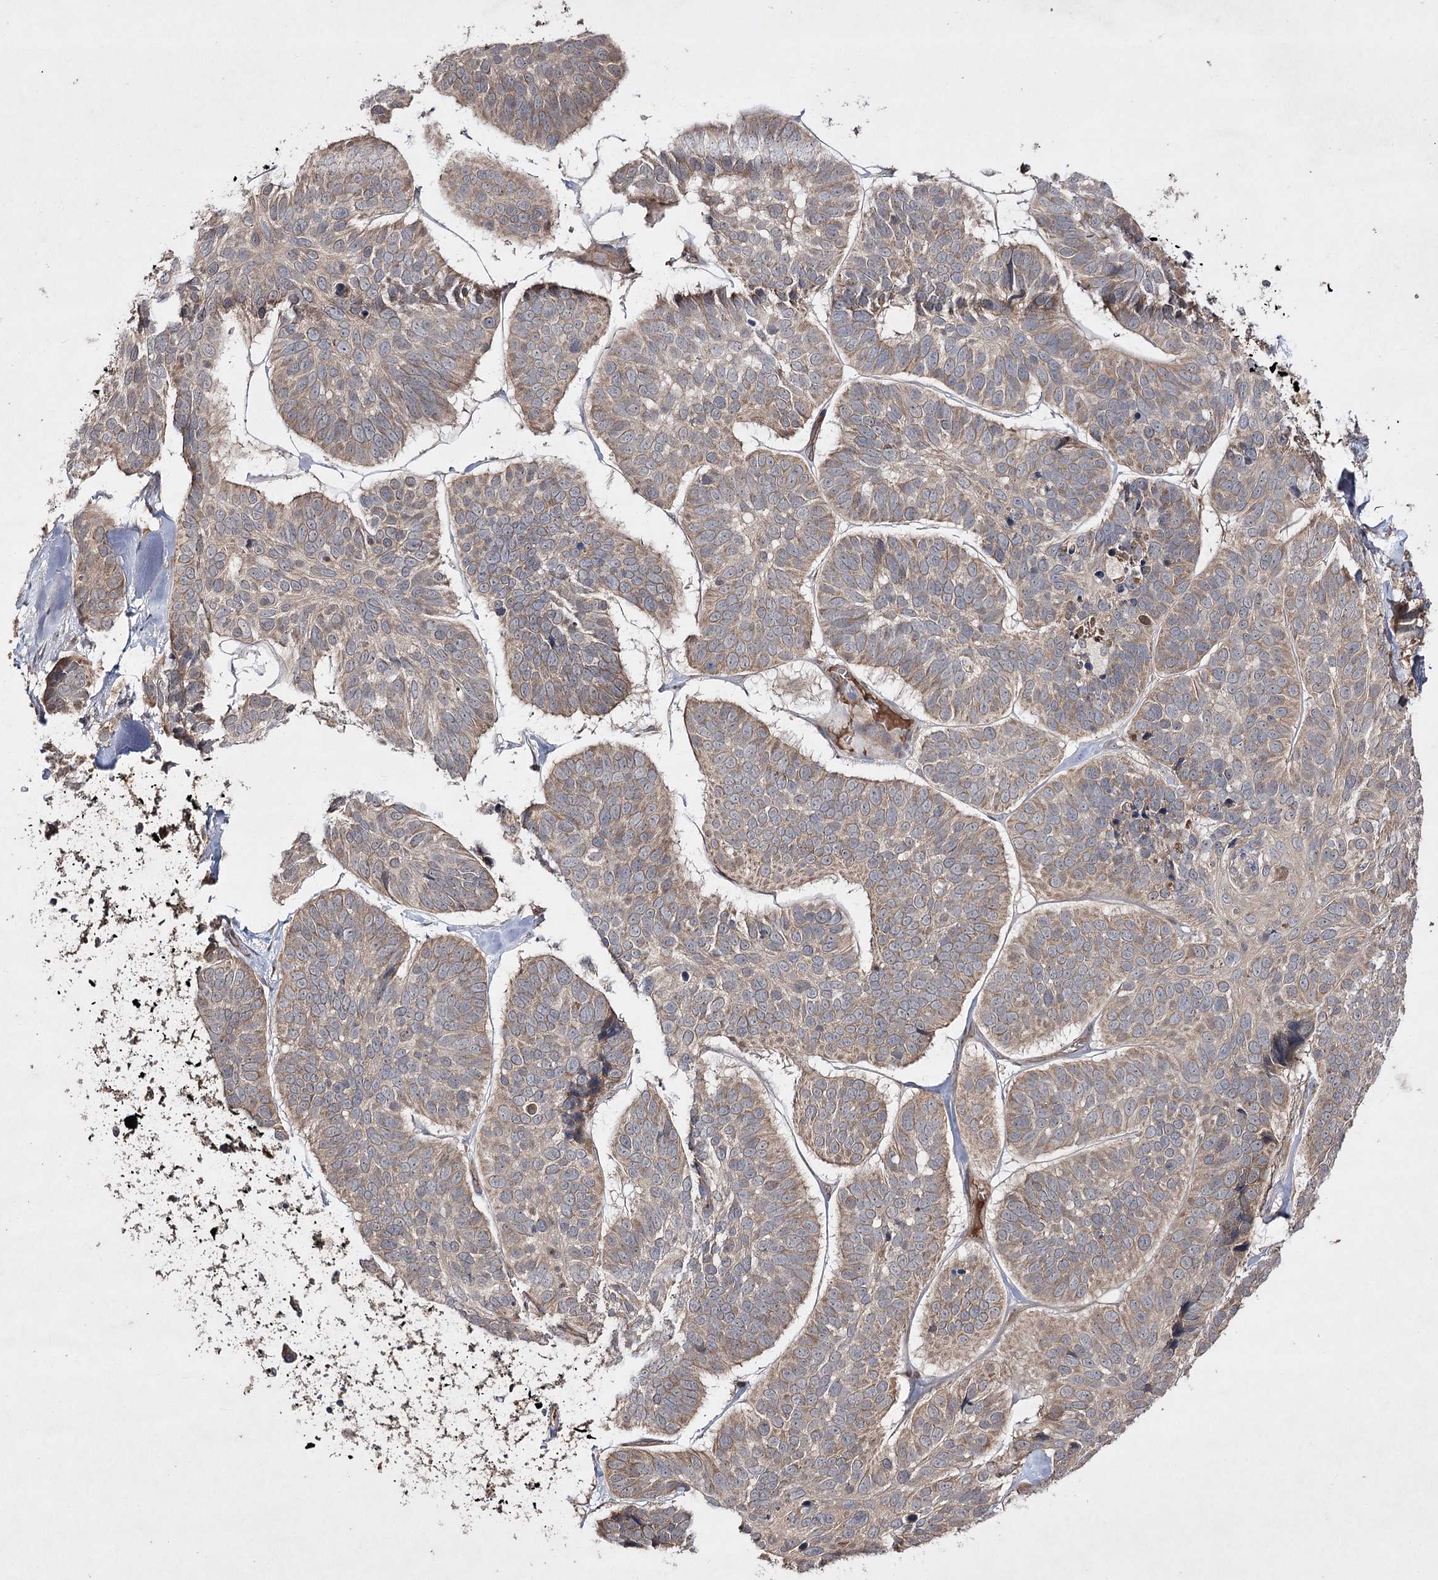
{"staining": {"intensity": "weak", "quantity": ">75%", "location": "cytoplasmic/membranous"}, "tissue": "skin cancer", "cell_type": "Tumor cells", "image_type": "cancer", "snomed": [{"axis": "morphology", "description": "Basal cell carcinoma"}, {"axis": "topography", "description": "Skin"}], "caption": "Brown immunohistochemical staining in human skin cancer exhibits weak cytoplasmic/membranous positivity in about >75% of tumor cells.", "gene": "FANCL", "patient": {"sex": "male", "age": 62}}